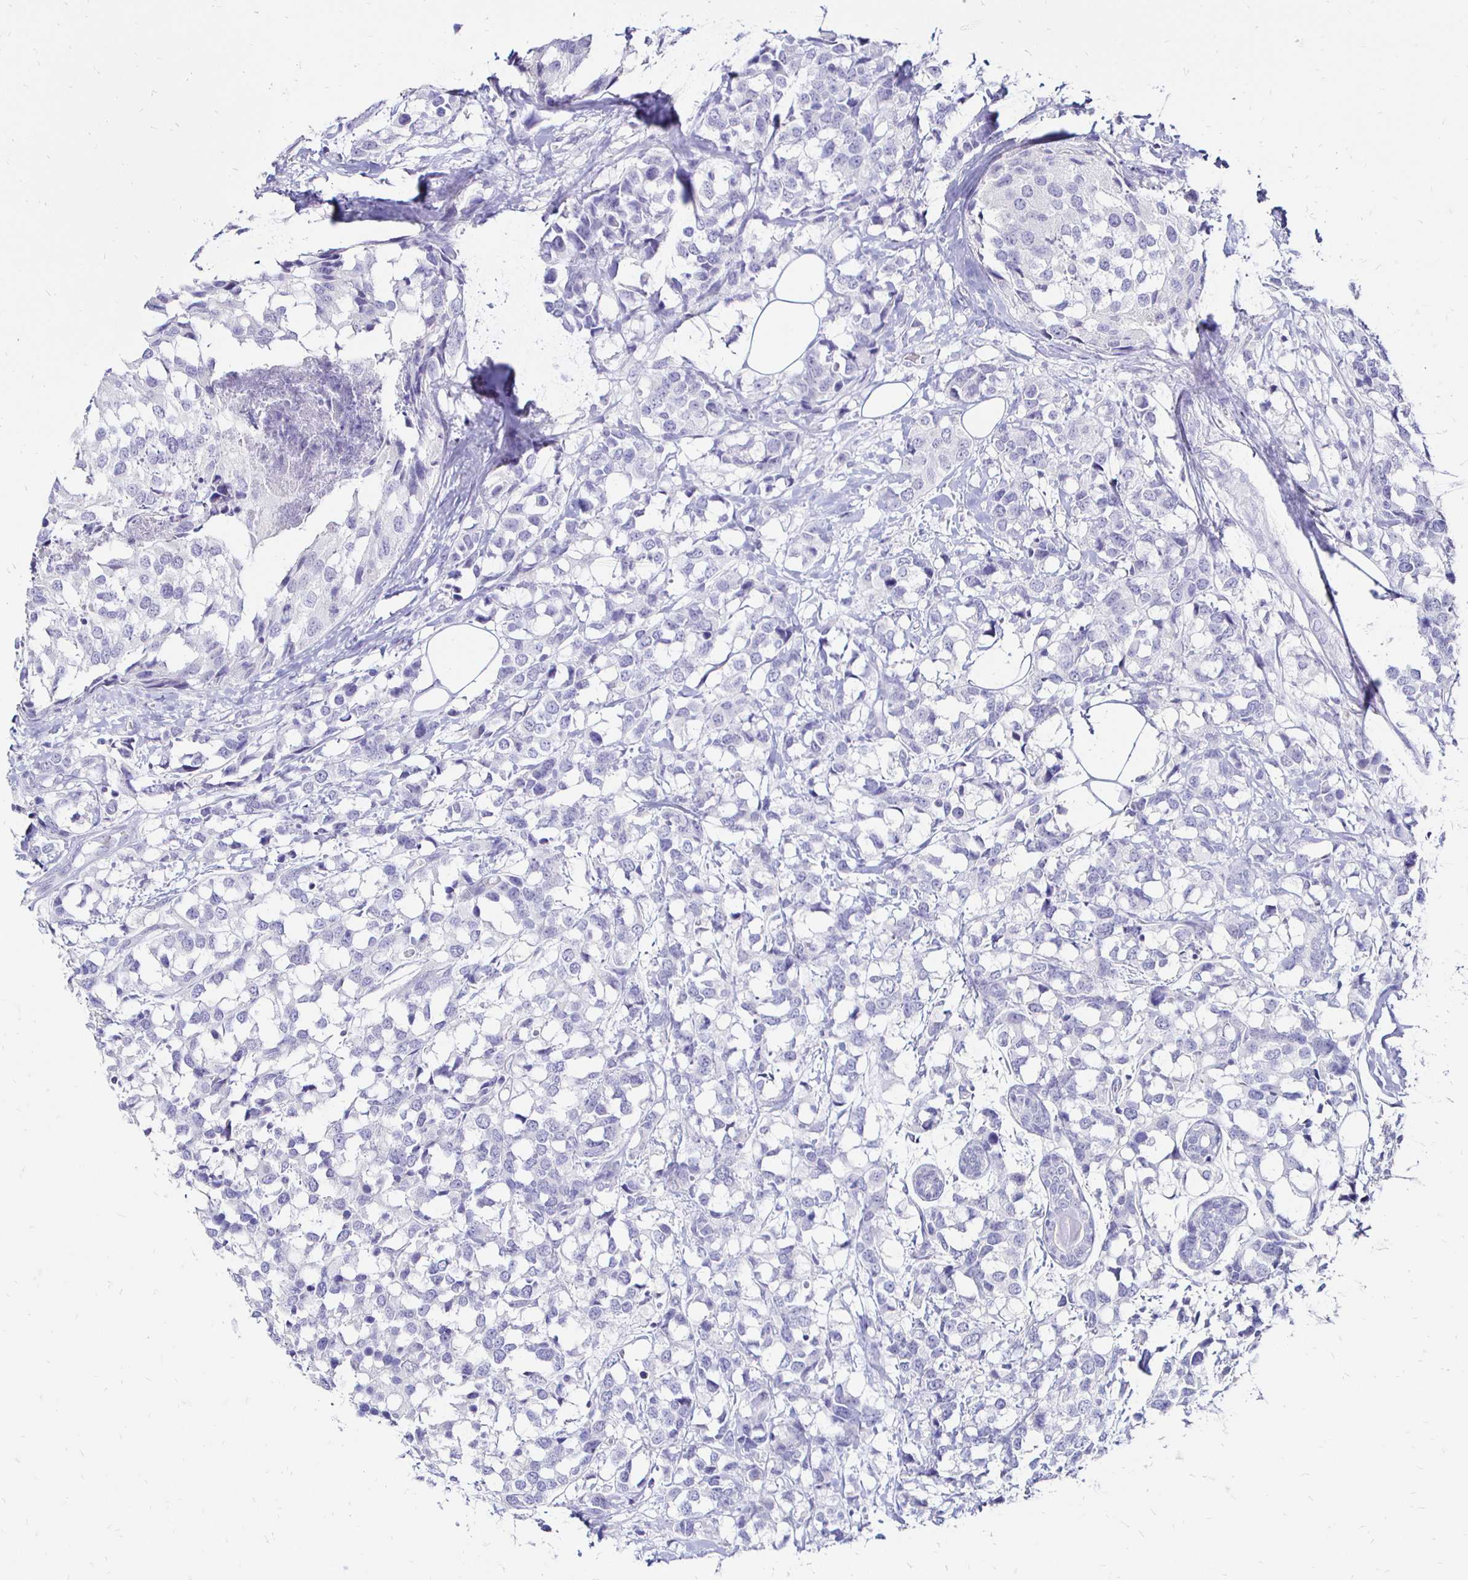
{"staining": {"intensity": "negative", "quantity": "none", "location": "none"}, "tissue": "breast cancer", "cell_type": "Tumor cells", "image_type": "cancer", "snomed": [{"axis": "morphology", "description": "Lobular carcinoma"}, {"axis": "topography", "description": "Breast"}], "caption": "Immunohistochemistry (IHC) micrograph of neoplastic tissue: human breast cancer stained with DAB exhibits no significant protein positivity in tumor cells.", "gene": "IRGC", "patient": {"sex": "female", "age": 59}}